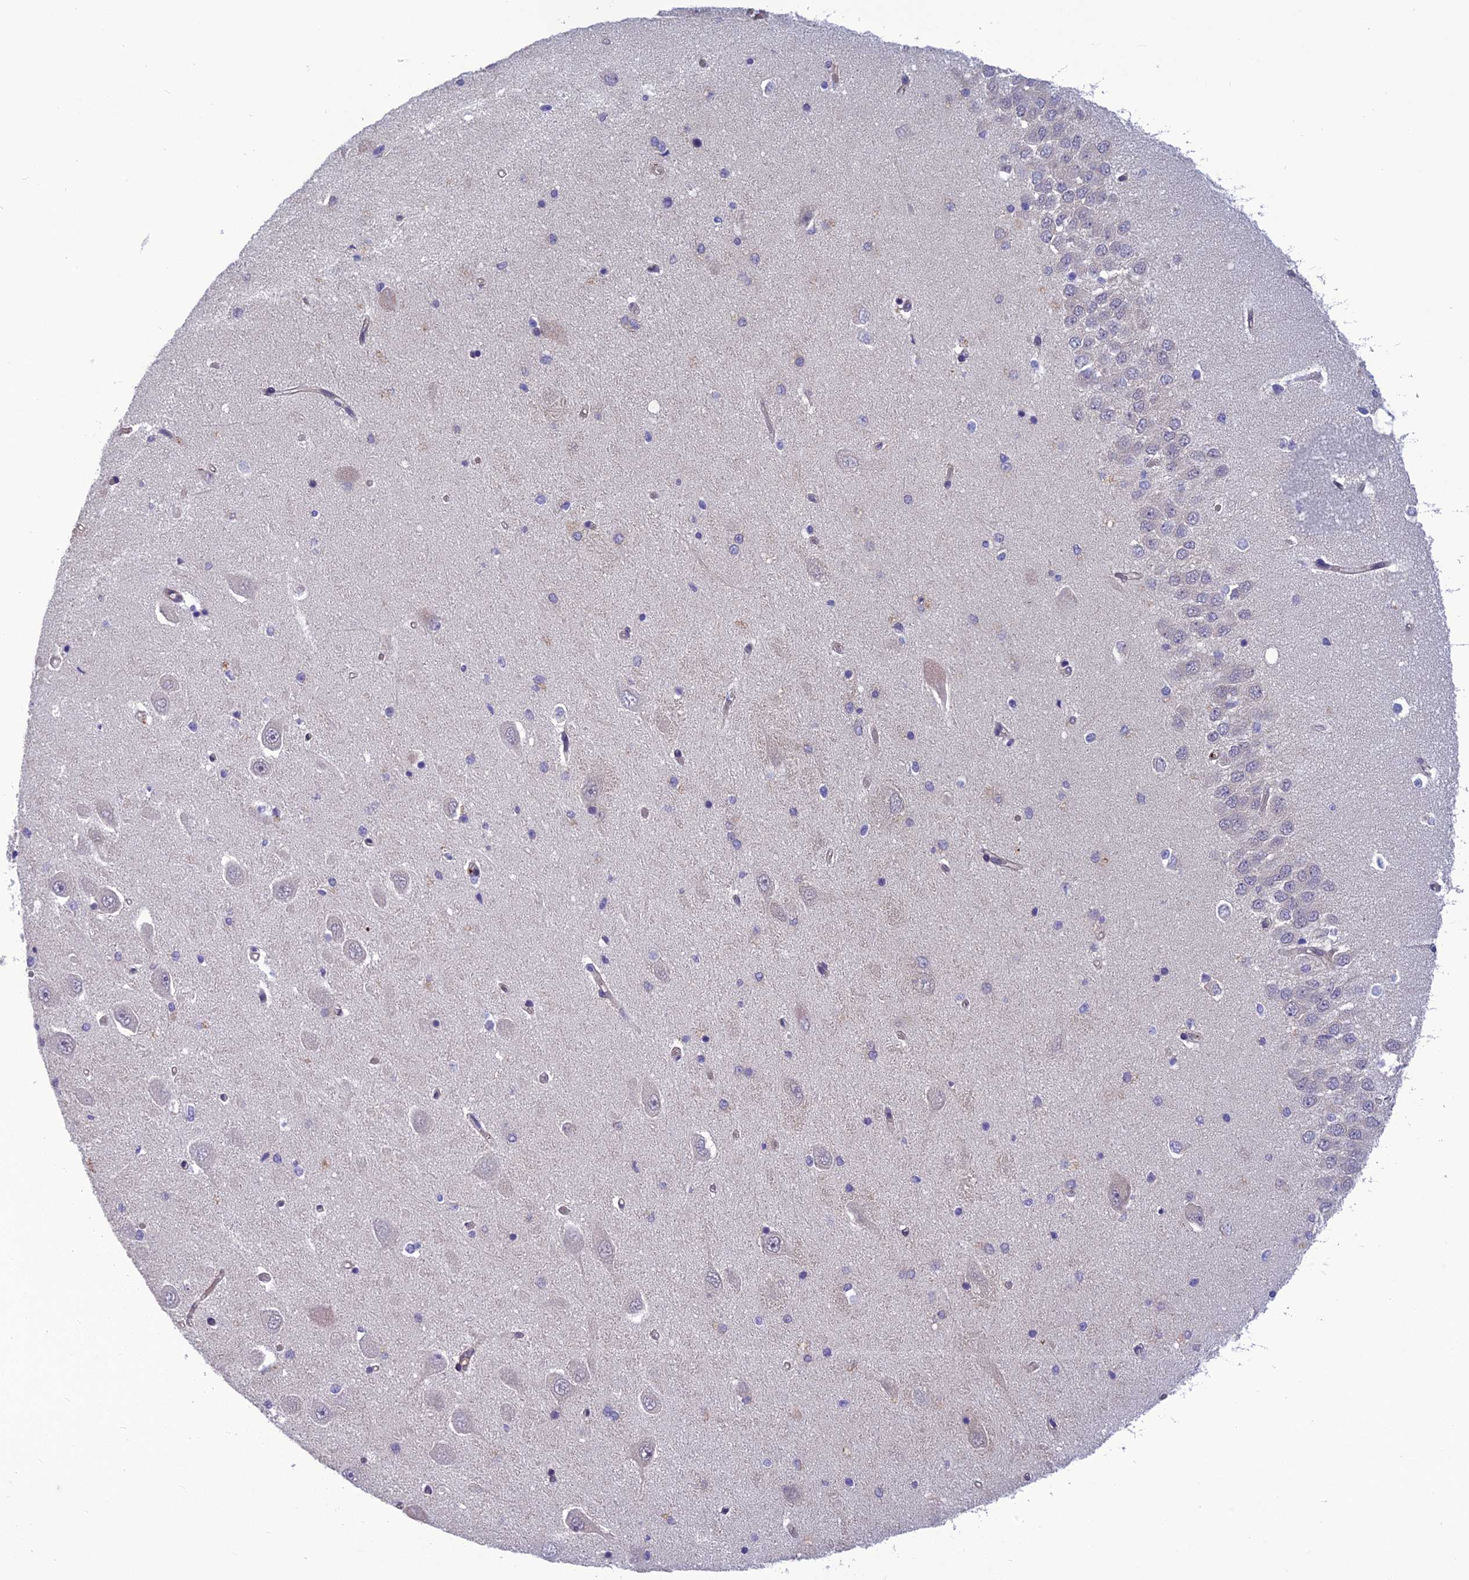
{"staining": {"intensity": "negative", "quantity": "none", "location": "none"}, "tissue": "hippocampus", "cell_type": "Glial cells", "image_type": "normal", "snomed": [{"axis": "morphology", "description": "Normal tissue, NOS"}, {"axis": "topography", "description": "Hippocampus"}], "caption": "A histopathology image of hippocampus stained for a protein demonstrates no brown staining in glial cells. The staining is performed using DAB brown chromogen with nuclei counter-stained in using hematoxylin.", "gene": "CLEC11A", "patient": {"sex": "male", "age": 45}}